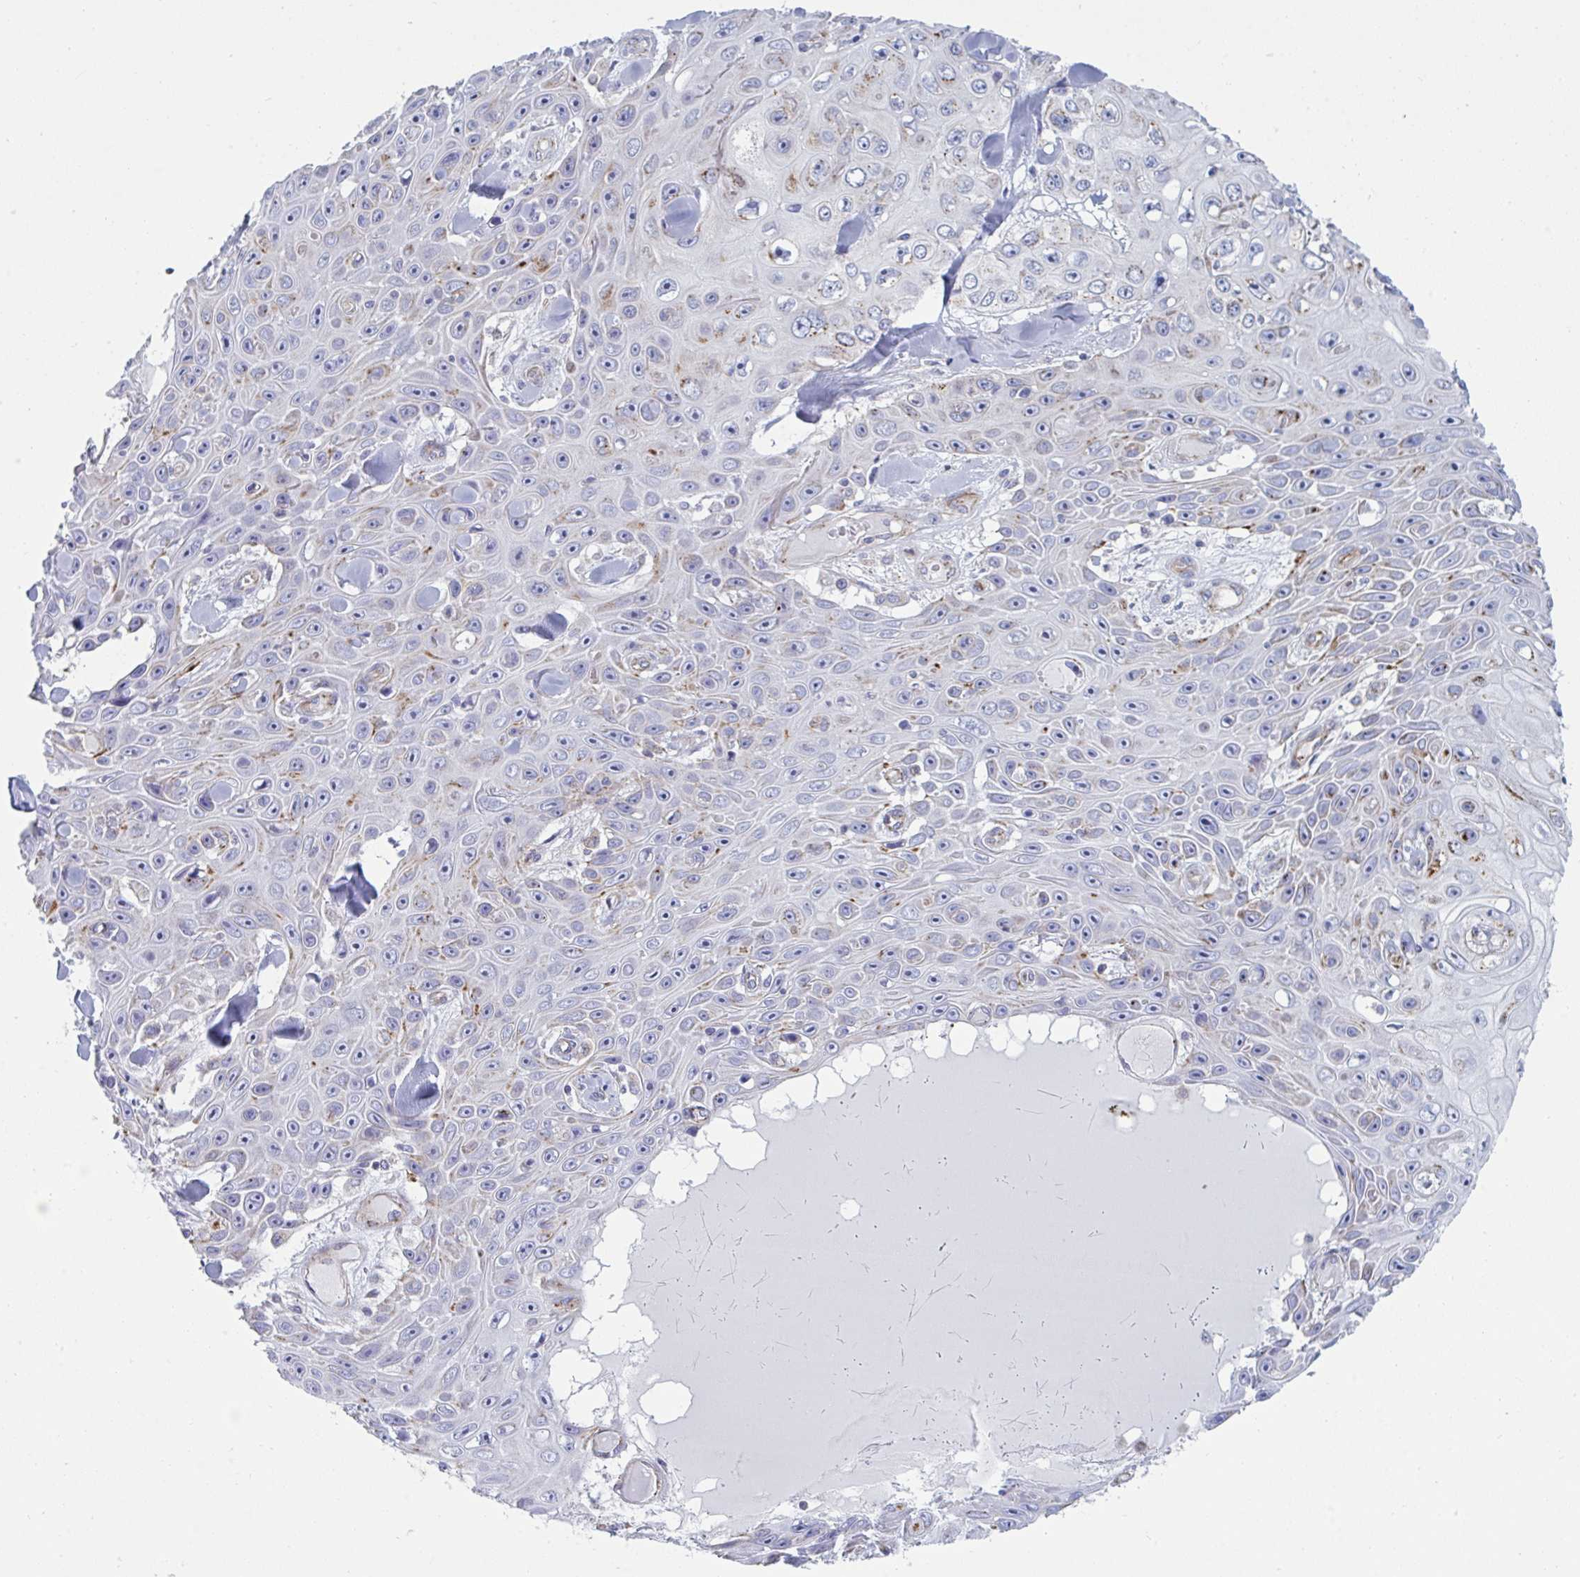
{"staining": {"intensity": "moderate", "quantity": "<25%", "location": "cytoplasmic/membranous"}, "tissue": "skin cancer", "cell_type": "Tumor cells", "image_type": "cancer", "snomed": [{"axis": "morphology", "description": "Squamous cell carcinoma, NOS"}, {"axis": "topography", "description": "Skin"}], "caption": "A low amount of moderate cytoplasmic/membranous expression is seen in approximately <25% of tumor cells in skin cancer tissue.", "gene": "SLC9A6", "patient": {"sex": "male", "age": 82}}